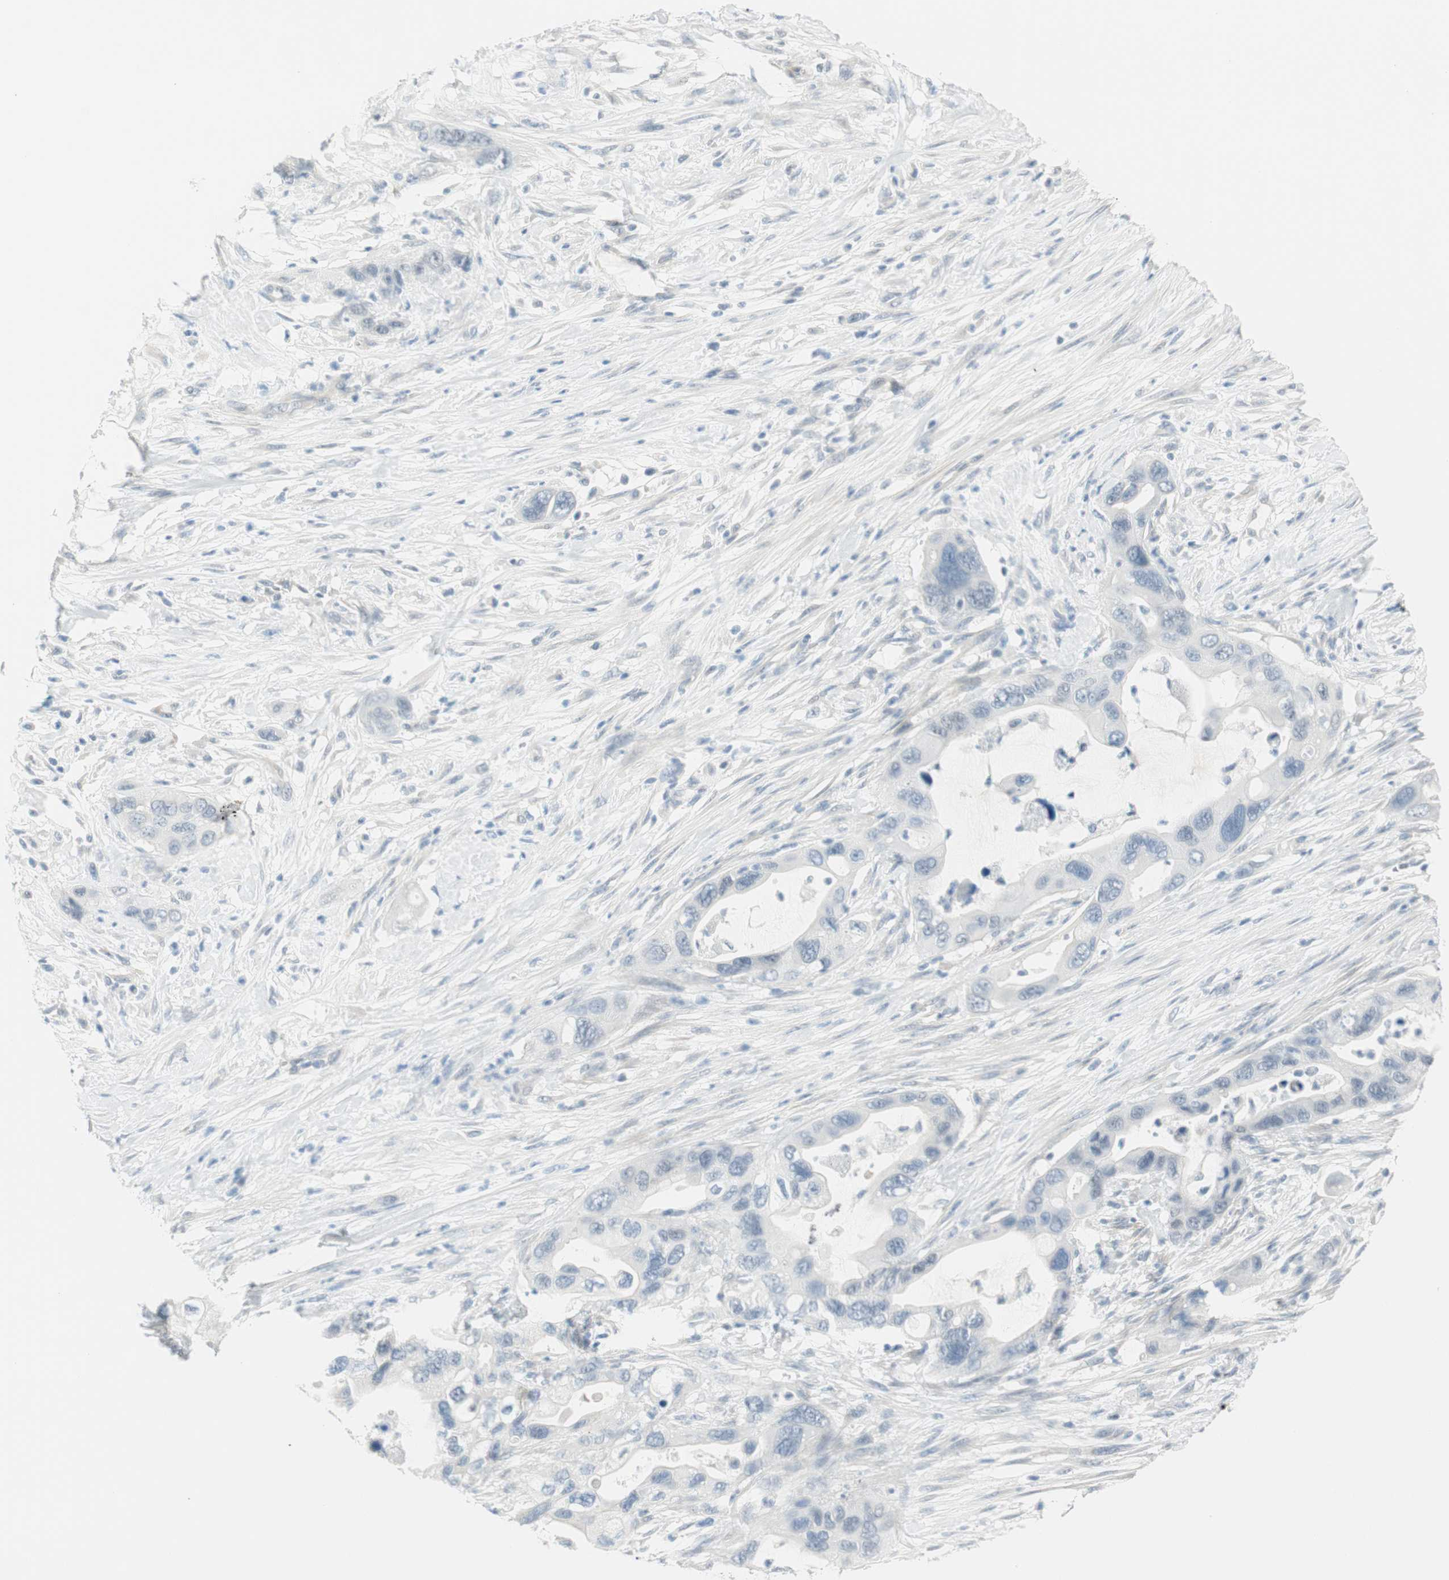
{"staining": {"intensity": "negative", "quantity": "none", "location": "none"}, "tissue": "pancreatic cancer", "cell_type": "Tumor cells", "image_type": "cancer", "snomed": [{"axis": "morphology", "description": "Adenocarcinoma, NOS"}, {"axis": "topography", "description": "Pancreas"}], "caption": "Protein analysis of adenocarcinoma (pancreatic) displays no significant staining in tumor cells.", "gene": "MLLT10", "patient": {"sex": "female", "age": 71}}